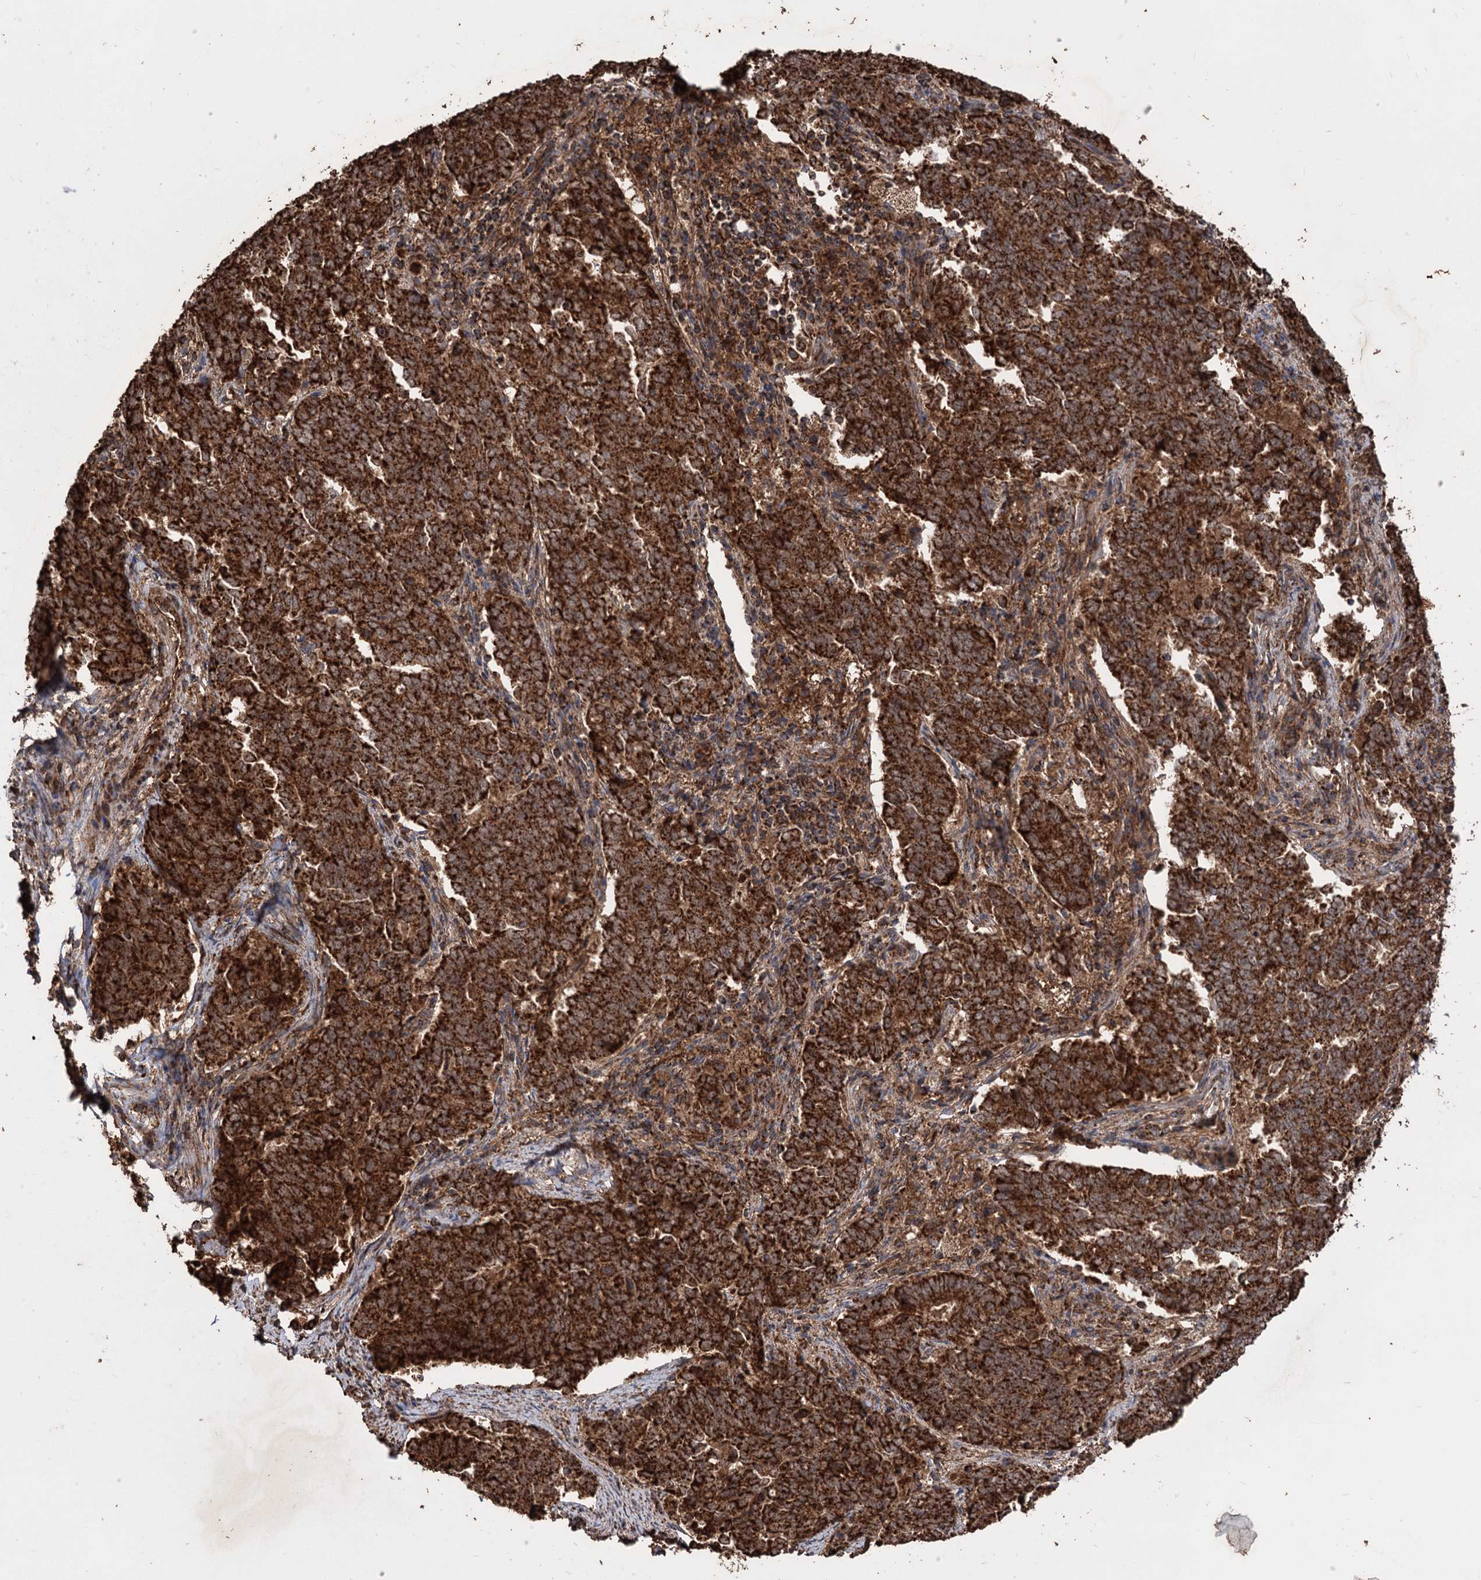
{"staining": {"intensity": "strong", "quantity": ">75%", "location": "cytoplasmic/membranous"}, "tissue": "endometrial cancer", "cell_type": "Tumor cells", "image_type": "cancer", "snomed": [{"axis": "morphology", "description": "Adenocarcinoma, NOS"}, {"axis": "topography", "description": "Endometrium"}], "caption": "Strong cytoplasmic/membranous protein staining is identified in about >75% of tumor cells in endometrial cancer (adenocarcinoma).", "gene": "IPO4", "patient": {"sex": "female", "age": 80}}